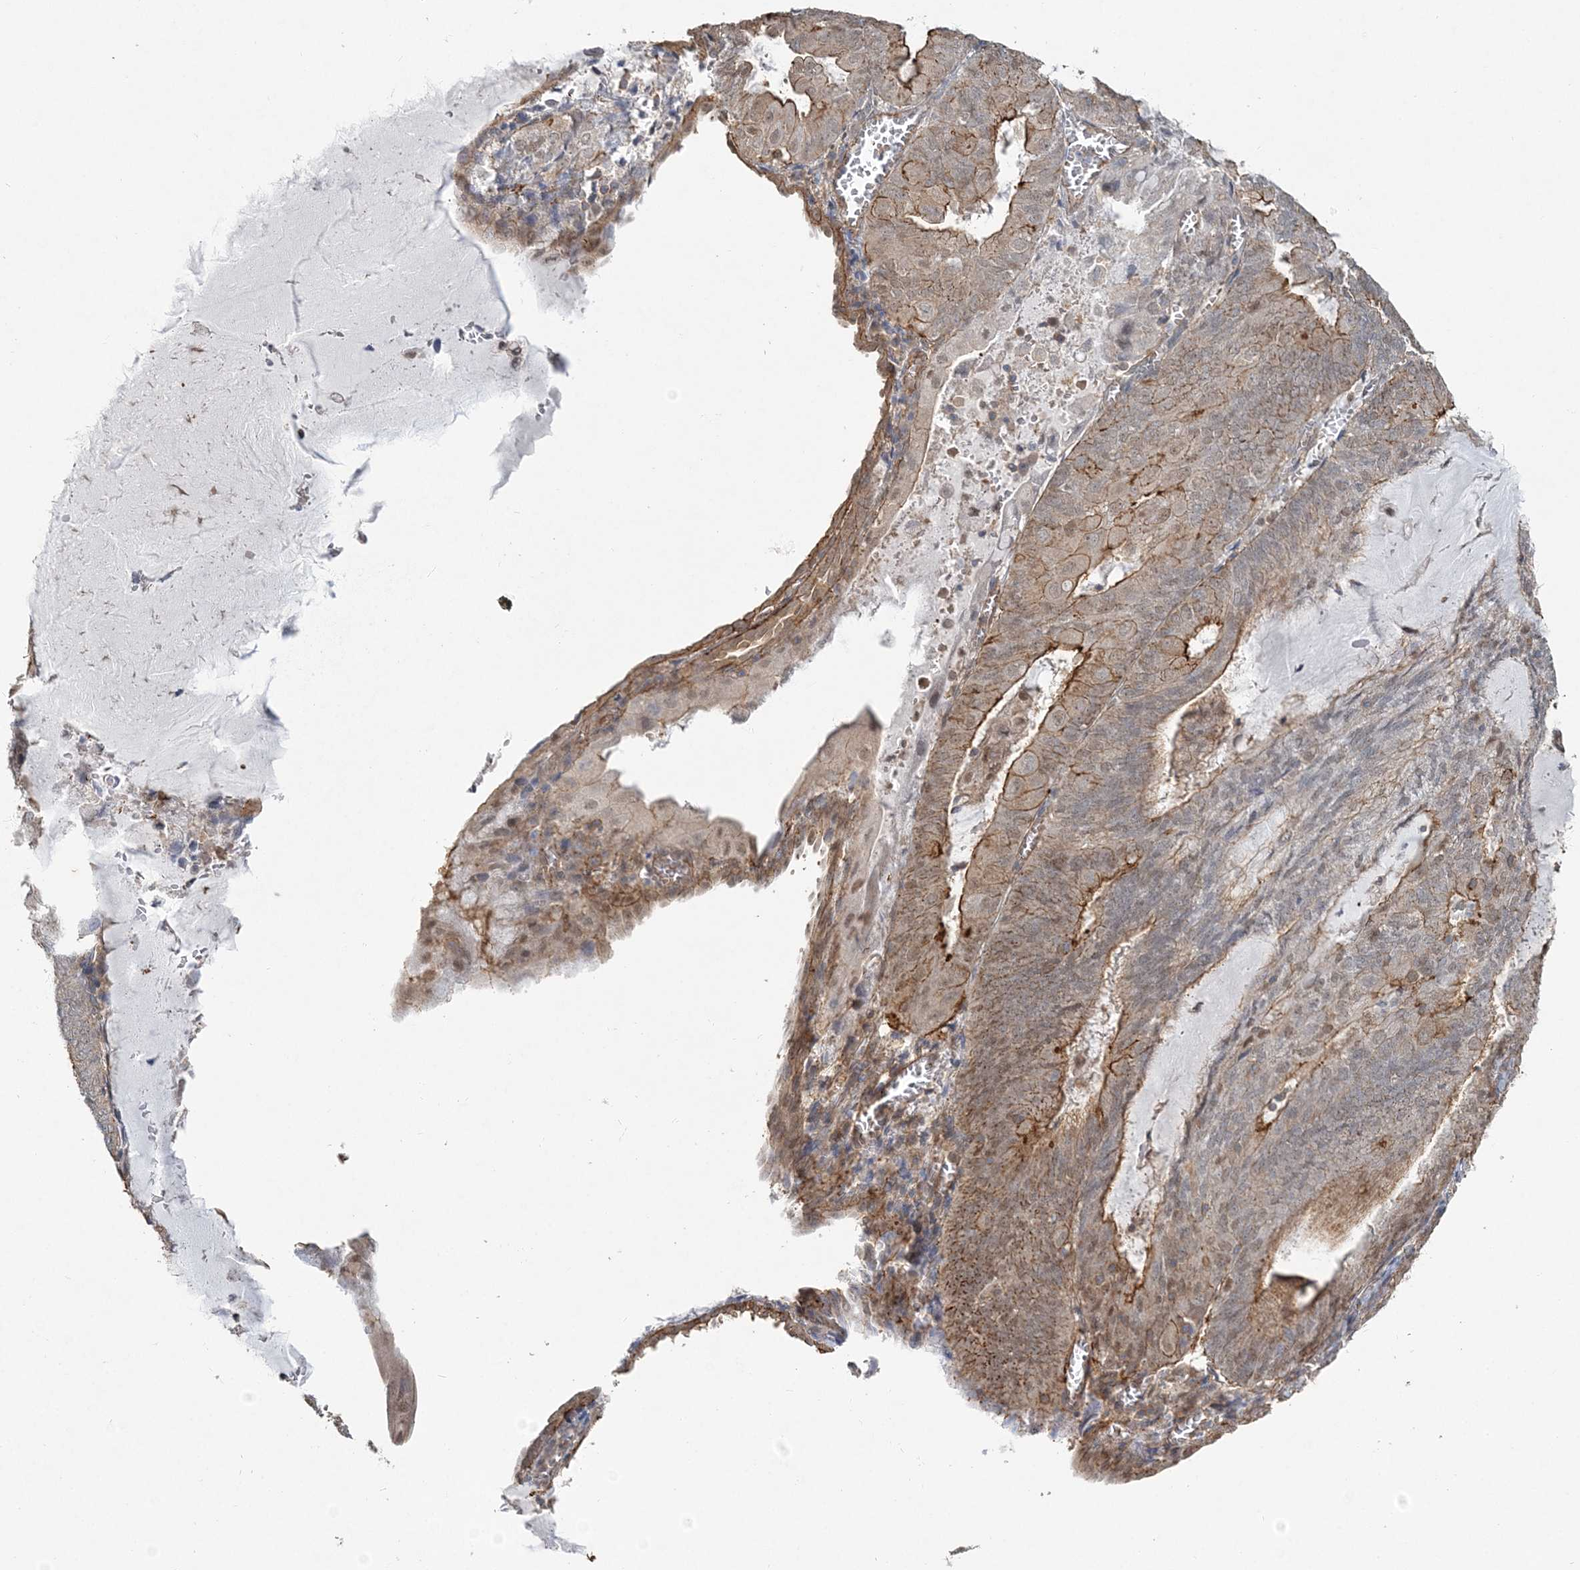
{"staining": {"intensity": "moderate", "quantity": "<25%", "location": "cytoplasmic/membranous"}, "tissue": "endometrial cancer", "cell_type": "Tumor cells", "image_type": "cancer", "snomed": [{"axis": "morphology", "description": "Adenocarcinoma, NOS"}, {"axis": "topography", "description": "Endometrium"}], "caption": "Immunohistochemistry image of neoplastic tissue: endometrial cancer stained using immunohistochemistry exhibits low levels of moderate protein expression localized specifically in the cytoplasmic/membranous of tumor cells, appearing as a cytoplasmic/membranous brown color.", "gene": "MAT2B", "patient": {"sex": "female", "age": 81}}